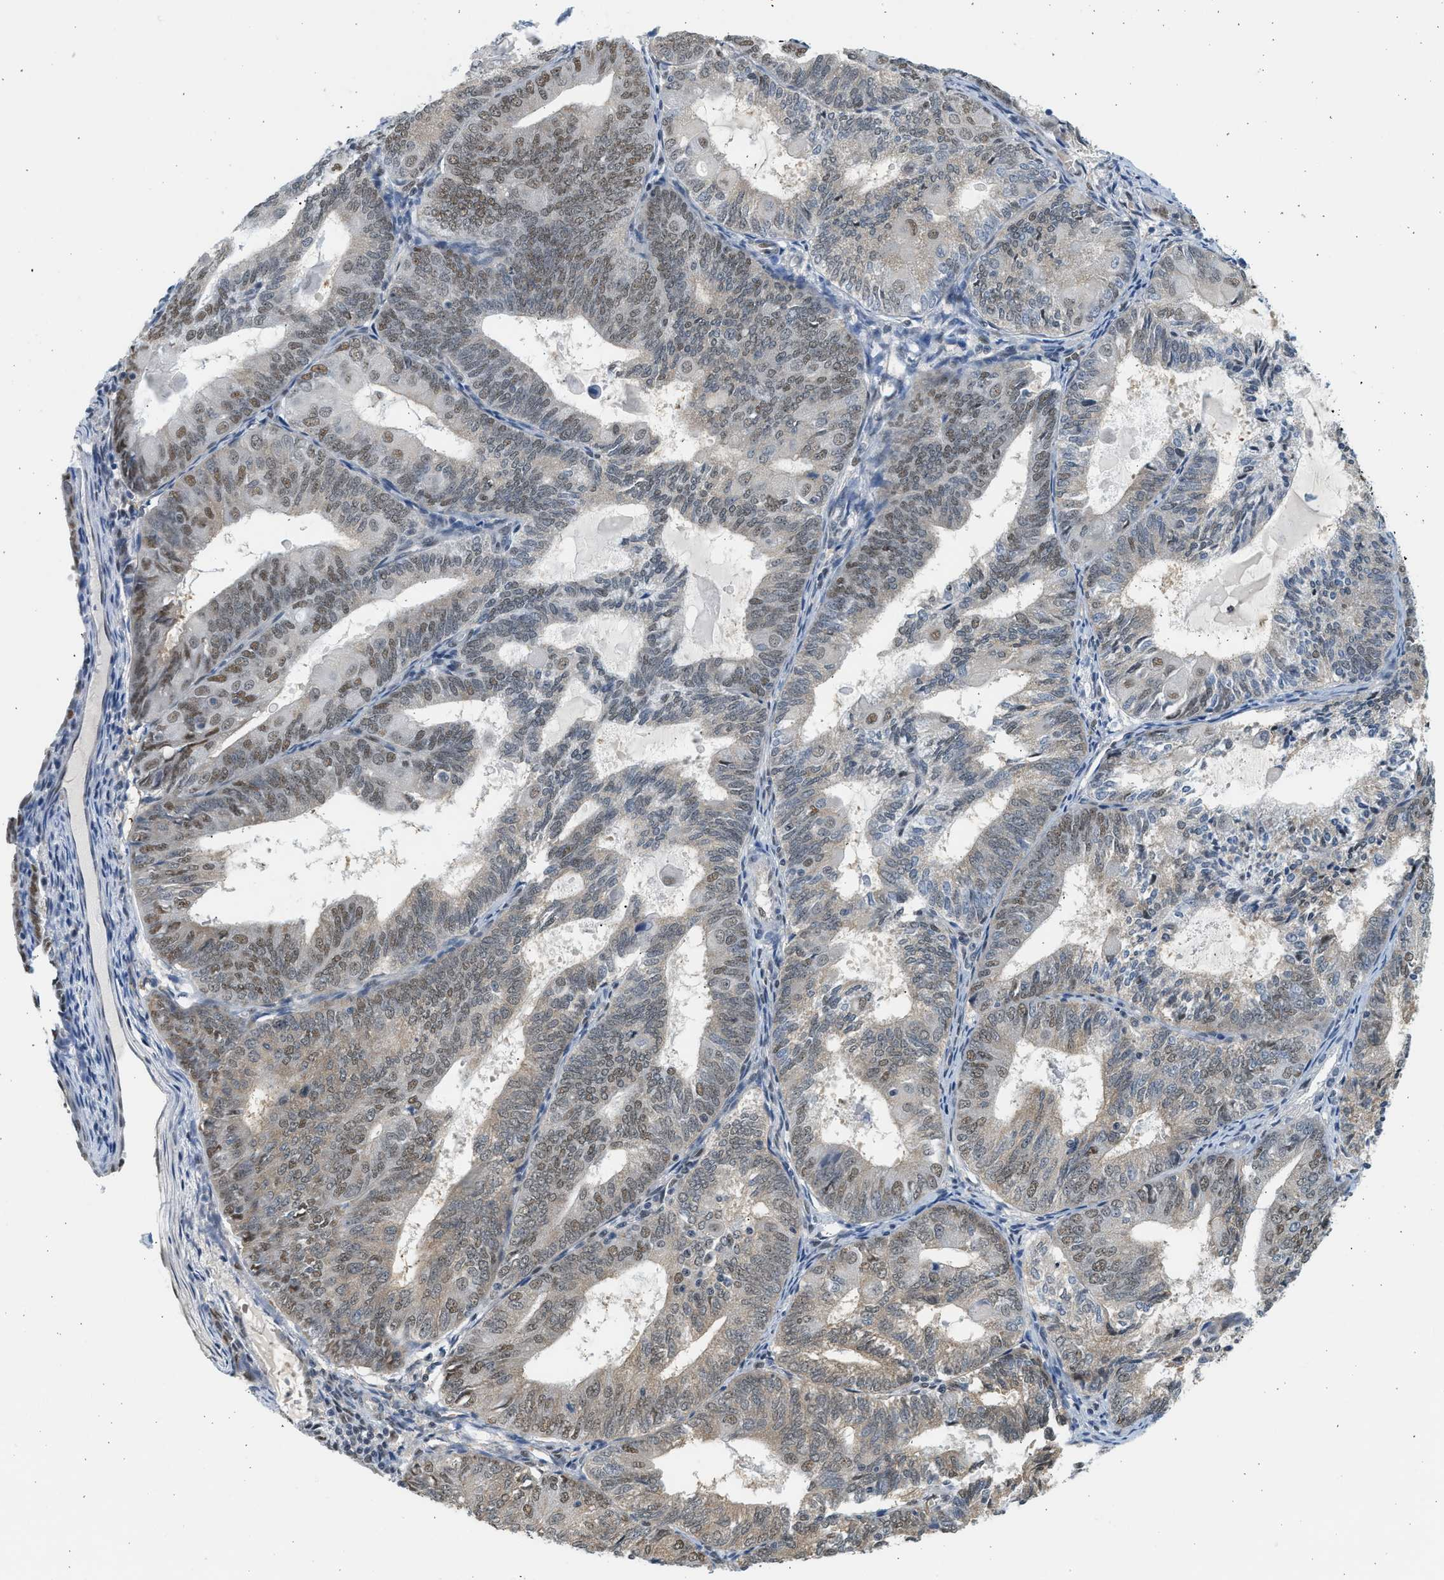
{"staining": {"intensity": "moderate", "quantity": ">75%", "location": "nuclear"}, "tissue": "endometrial cancer", "cell_type": "Tumor cells", "image_type": "cancer", "snomed": [{"axis": "morphology", "description": "Adenocarcinoma, NOS"}, {"axis": "topography", "description": "Endometrium"}], "caption": "DAB immunohistochemical staining of human endometrial cancer shows moderate nuclear protein positivity in about >75% of tumor cells. Using DAB (3,3'-diaminobenzidine) (brown) and hematoxylin (blue) stains, captured at high magnification using brightfield microscopy.", "gene": "HIPK1", "patient": {"sex": "female", "age": 81}}